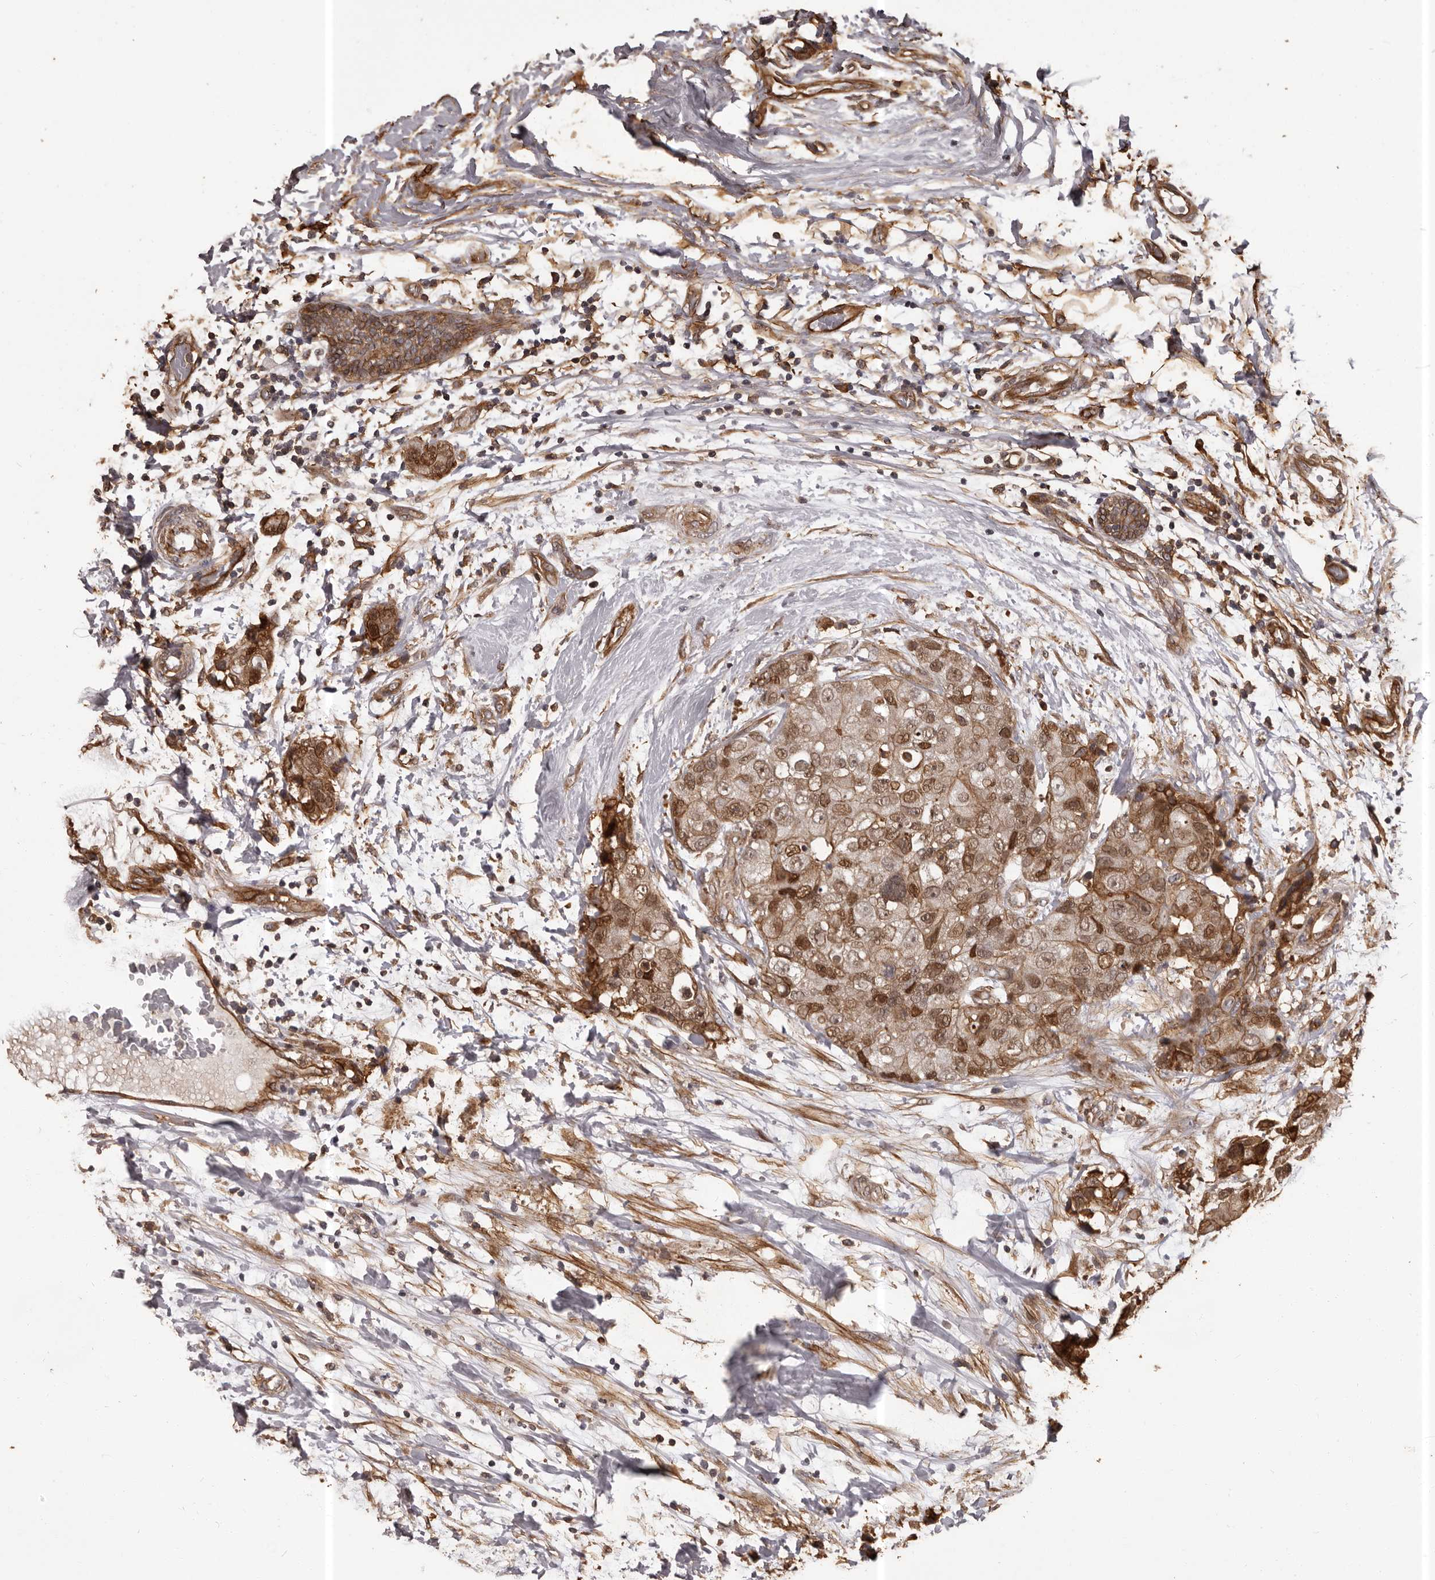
{"staining": {"intensity": "moderate", "quantity": ">75%", "location": "cytoplasmic/membranous,nuclear"}, "tissue": "breast cancer", "cell_type": "Tumor cells", "image_type": "cancer", "snomed": [{"axis": "morphology", "description": "Duct carcinoma"}, {"axis": "topography", "description": "Breast"}], "caption": "There is medium levels of moderate cytoplasmic/membranous and nuclear positivity in tumor cells of breast cancer, as demonstrated by immunohistochemical staining (brown color).", "gene": "SLITRK6", "patient": {"sex": "female", "age": 62}}